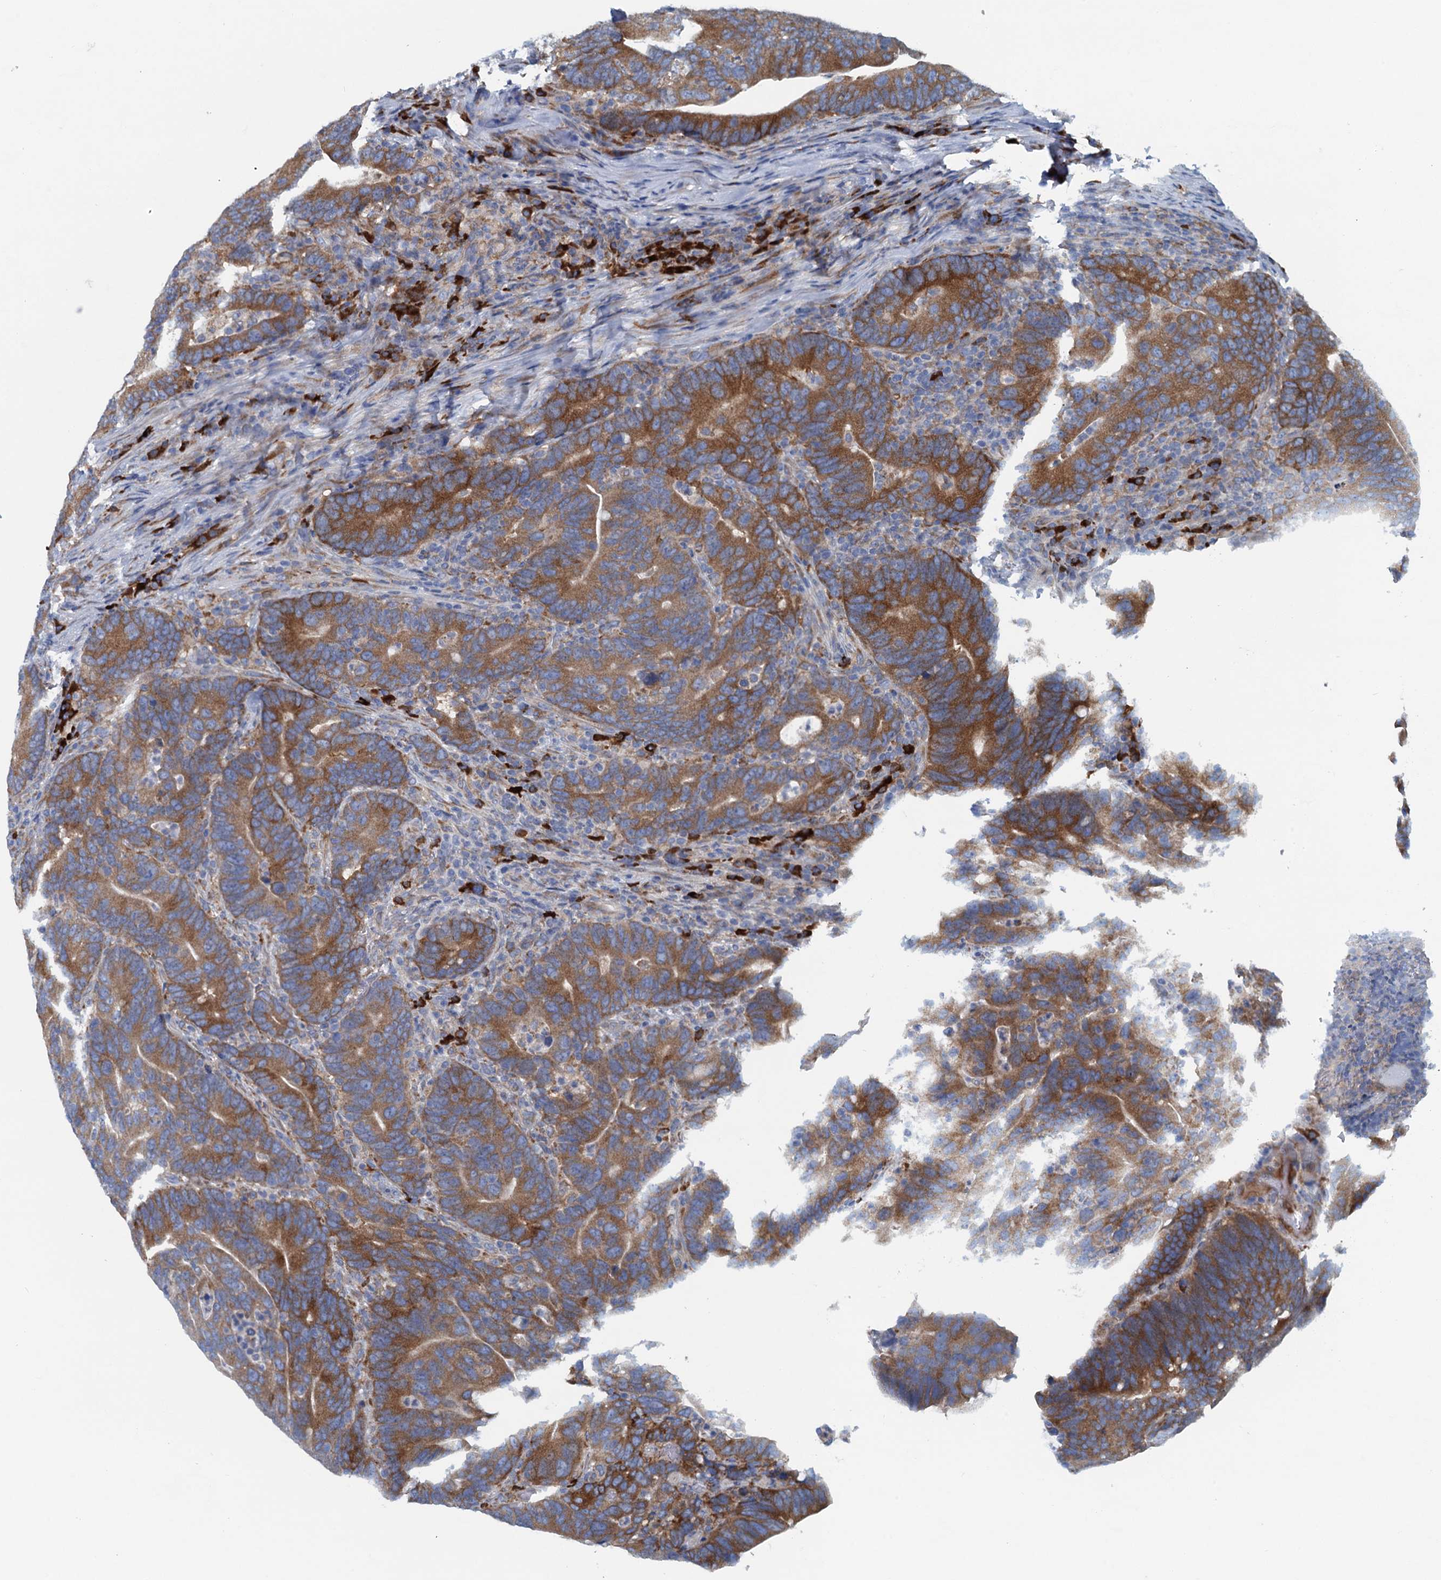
{"staining": {"intensity": "strong", "quantity": ">75%", "location": "cytoplasmic/membranous"}, "tissue": "colorectal cancer", "cell_type": "Tumor cells", "image_type": "cancer", "snomed": [{"axis": "morphology", "description": "Adenocarcinoma, NOS"}, {"axis": "topography", "description": "Colon"}], "caption": "High-magnification brightfield microscopy of adenocarcinoma (colorectal) stained with DAB (brown) and counterstained with hematoxylin (blue). tumor cells exhibit strong cytoplasmic/membranous staining is appreciated in approximately>75% of cells. The staining was performed using DAB (3,3'-diaminobenzidine), with brown indicating positive protein expression. Nuclei are stained blue with hematoxylin.", "gene": "MYDGF", "patient": {"sex": "female", "age": 66}}